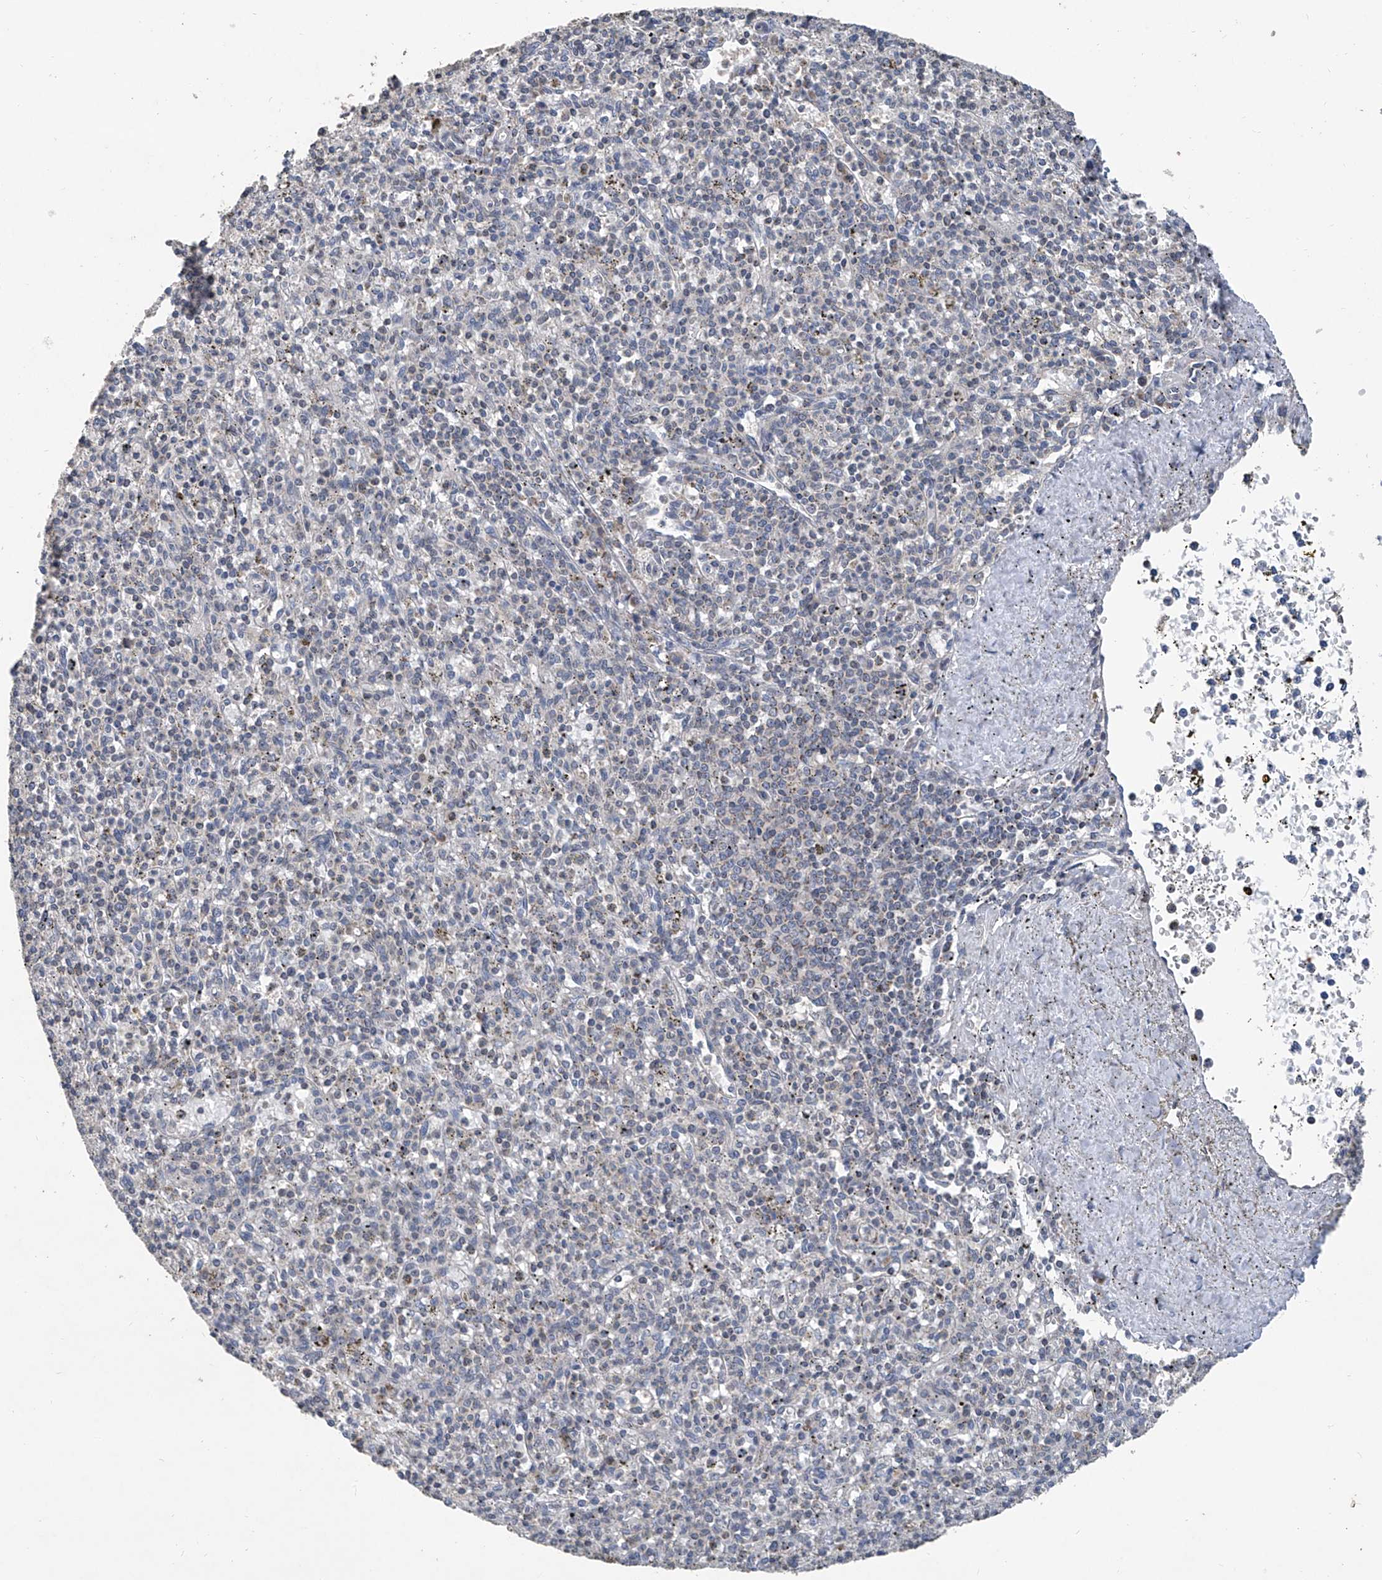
{"staining": {"intensity": "negative", "quantity": "none", "location": "none"}, "tissue": "spleen", "cell_type": "Cells in red pulp", "image_type": "normal", "snomed": [{"axis": "morphology", "description": "Normal tissue, NOS"}, {"axis": "topography", "description": "Spleen"}], "caption": "Immunohistochemistry (IHC) histopathology image of benign spleen stained for a protein (brown), which reveals no expression in cells in red pulp.", "gene": "BCKDHB", "patient": {"sex": "male", "age": 72}}